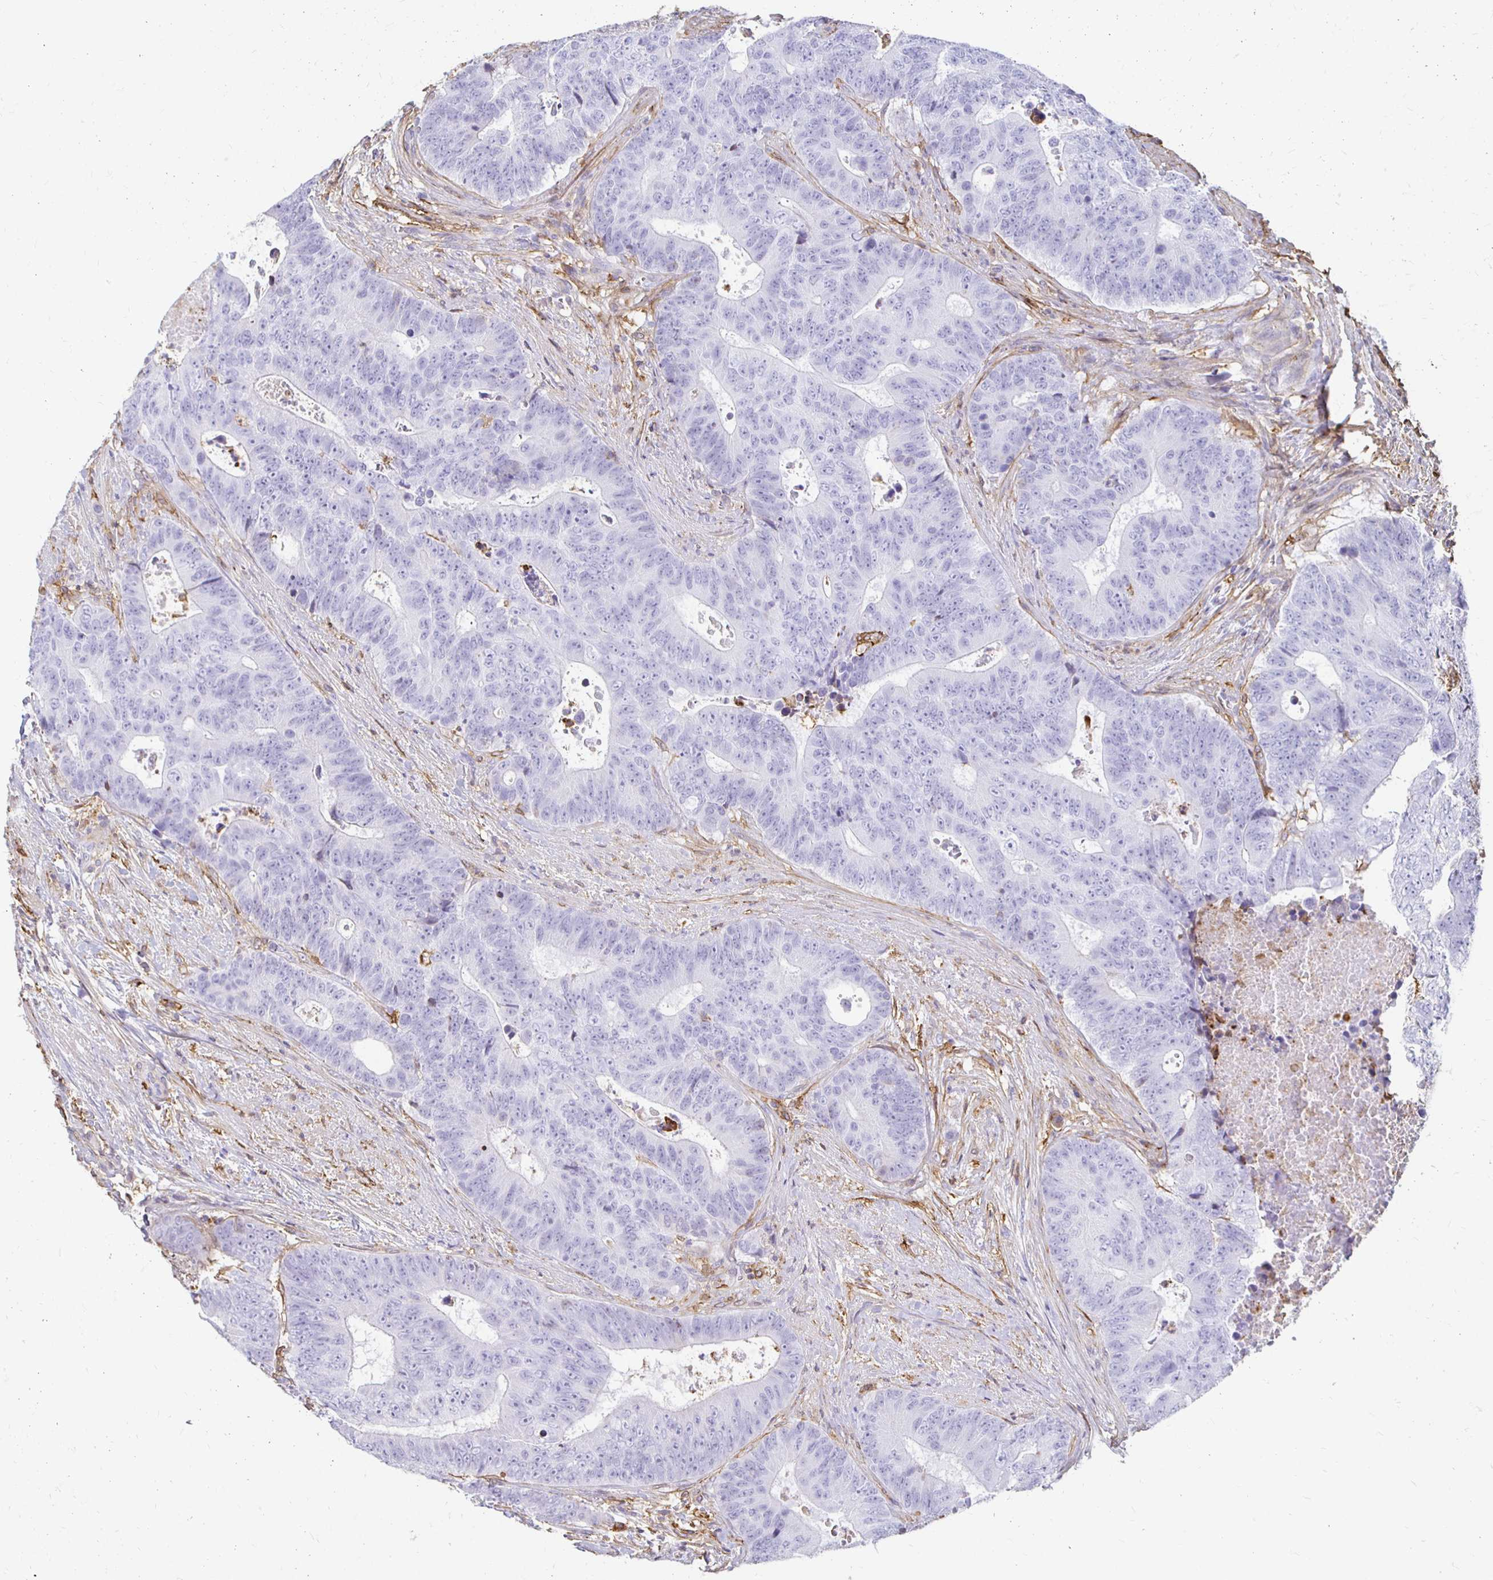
{"staining": {"intensity": "negative", "quantity": "none", "location": "none"}, "tissue": "colorectal cancer", "cell_type": "Tumor cells", "image_type": "cancer", "snomed": [{"axis": "morphology", "description": "Adenocarcinoma, NOS"}, {"axis": "topography", "description": "Colon"}], "caption": "Tumor cells are negative for protein expression in human adenocarcinoma (colorectal).", "gene": "TAS1R3", "patient": {"sex": "female", "age": 48}}